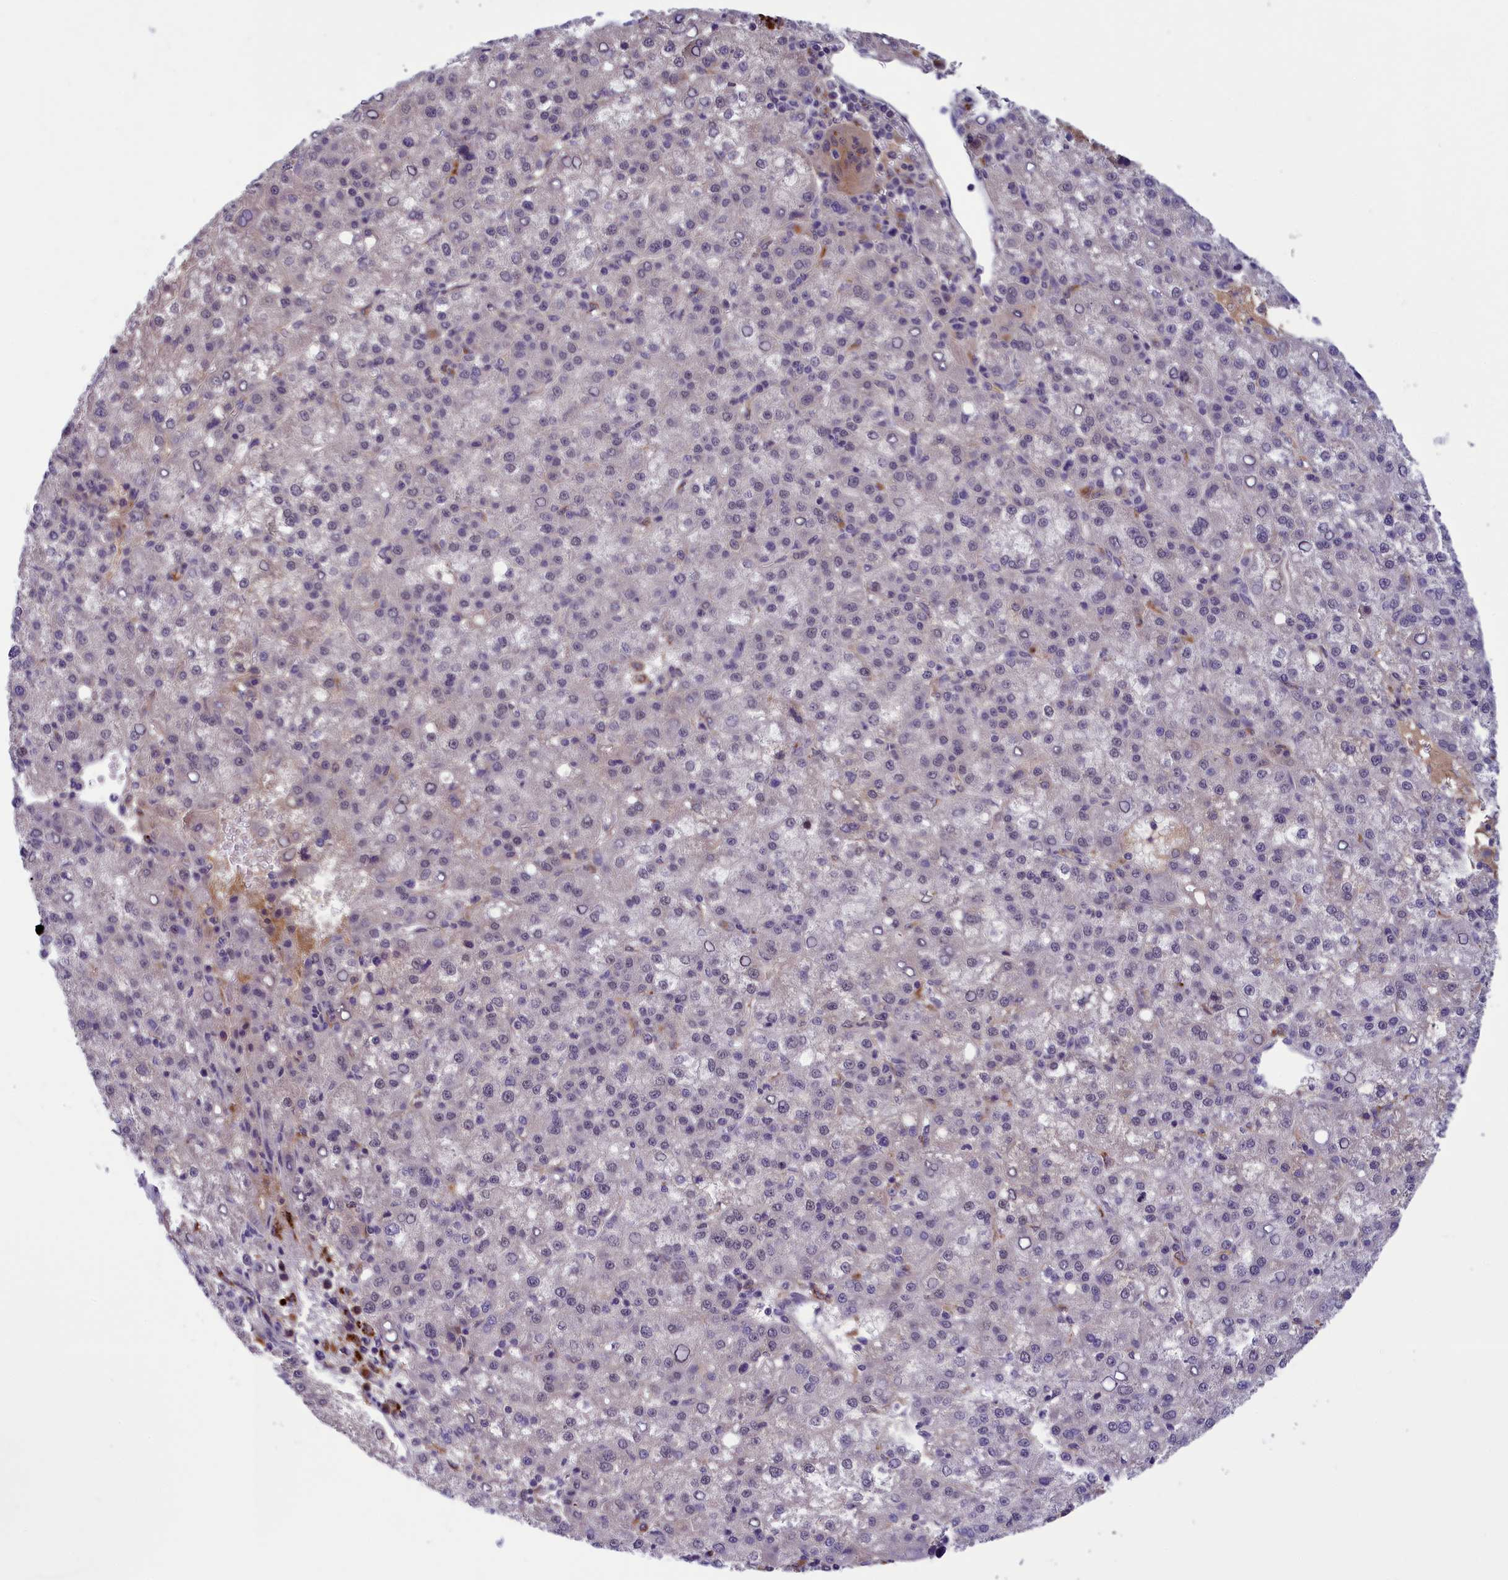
{"staining": {"intensity": "negative", "quantity": "none", "location": "none"}, "tissue": "liver cancer", "cell_type": "Tumor cells", "image_type": "cancer", "snomed": [{"axis": "morphology", "description": "Carcinoma, Hepatocellular, NOS"}, {"axis": "topography", "description": "Liver"}], "caption": "Tumor cells are negative for brown protein staining in liver cancer.", "gene": "STYX", "patient": {"sex": "female", "age": 58}}